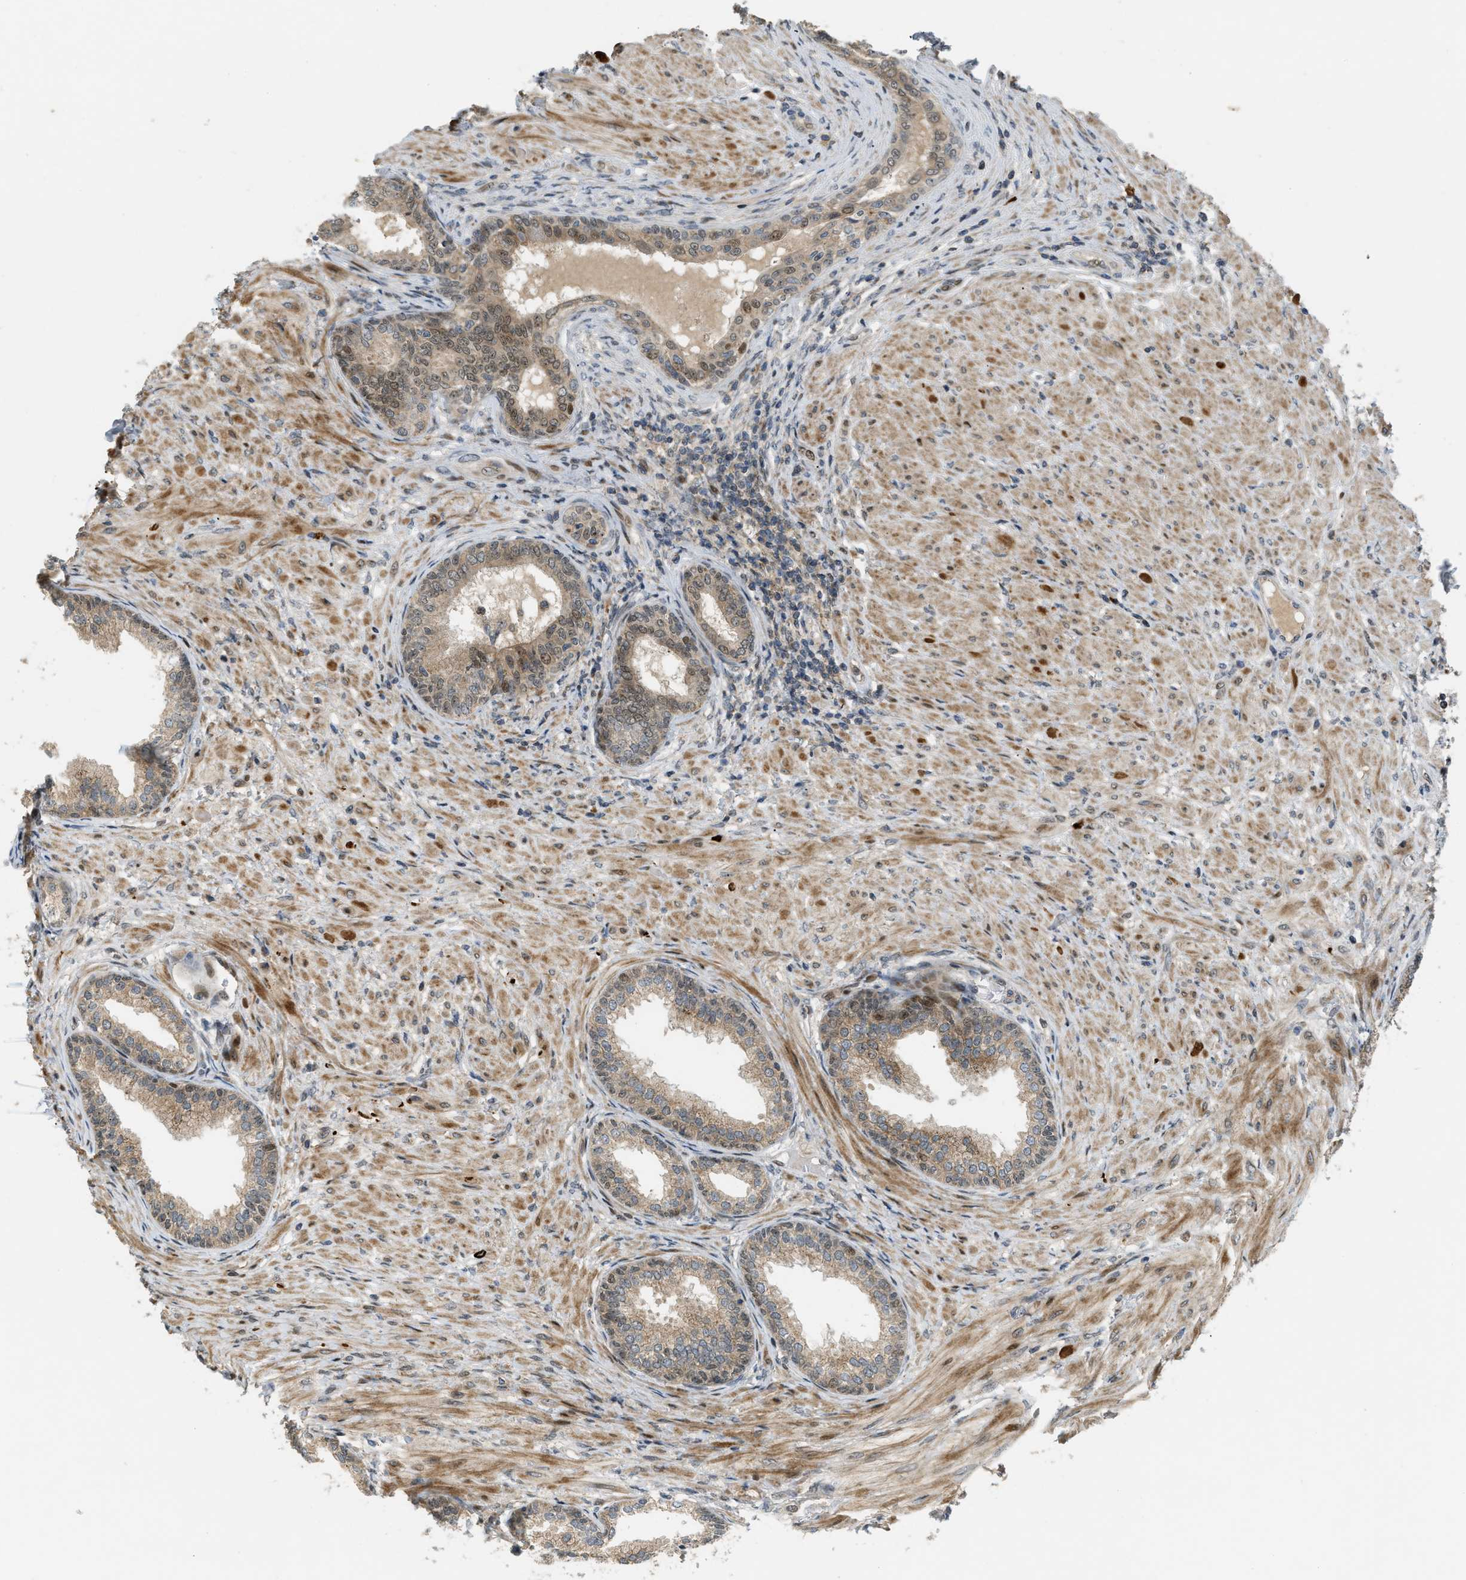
{"staining": {"intensity": "moderate", "quantity": "25%-75%", "location": "cytoplasmic/membranous,nuclear"}, "tissue": "prostate", "cell_type": "Glandular cells", "image_type": "normal", "snomed": [{"axis": "morphology", "description": "Normal tissue, NOS"}, {"axis": "topography", "description": "Prostate"}], "caption": "Glandular cells display moderate cytoplasmic/membranous,nuclear staining in about 25%-75% of cells in unremarkable prostate.", "gene": "TRAPPC14", "patient": {"sex": "male", "age": 76}}